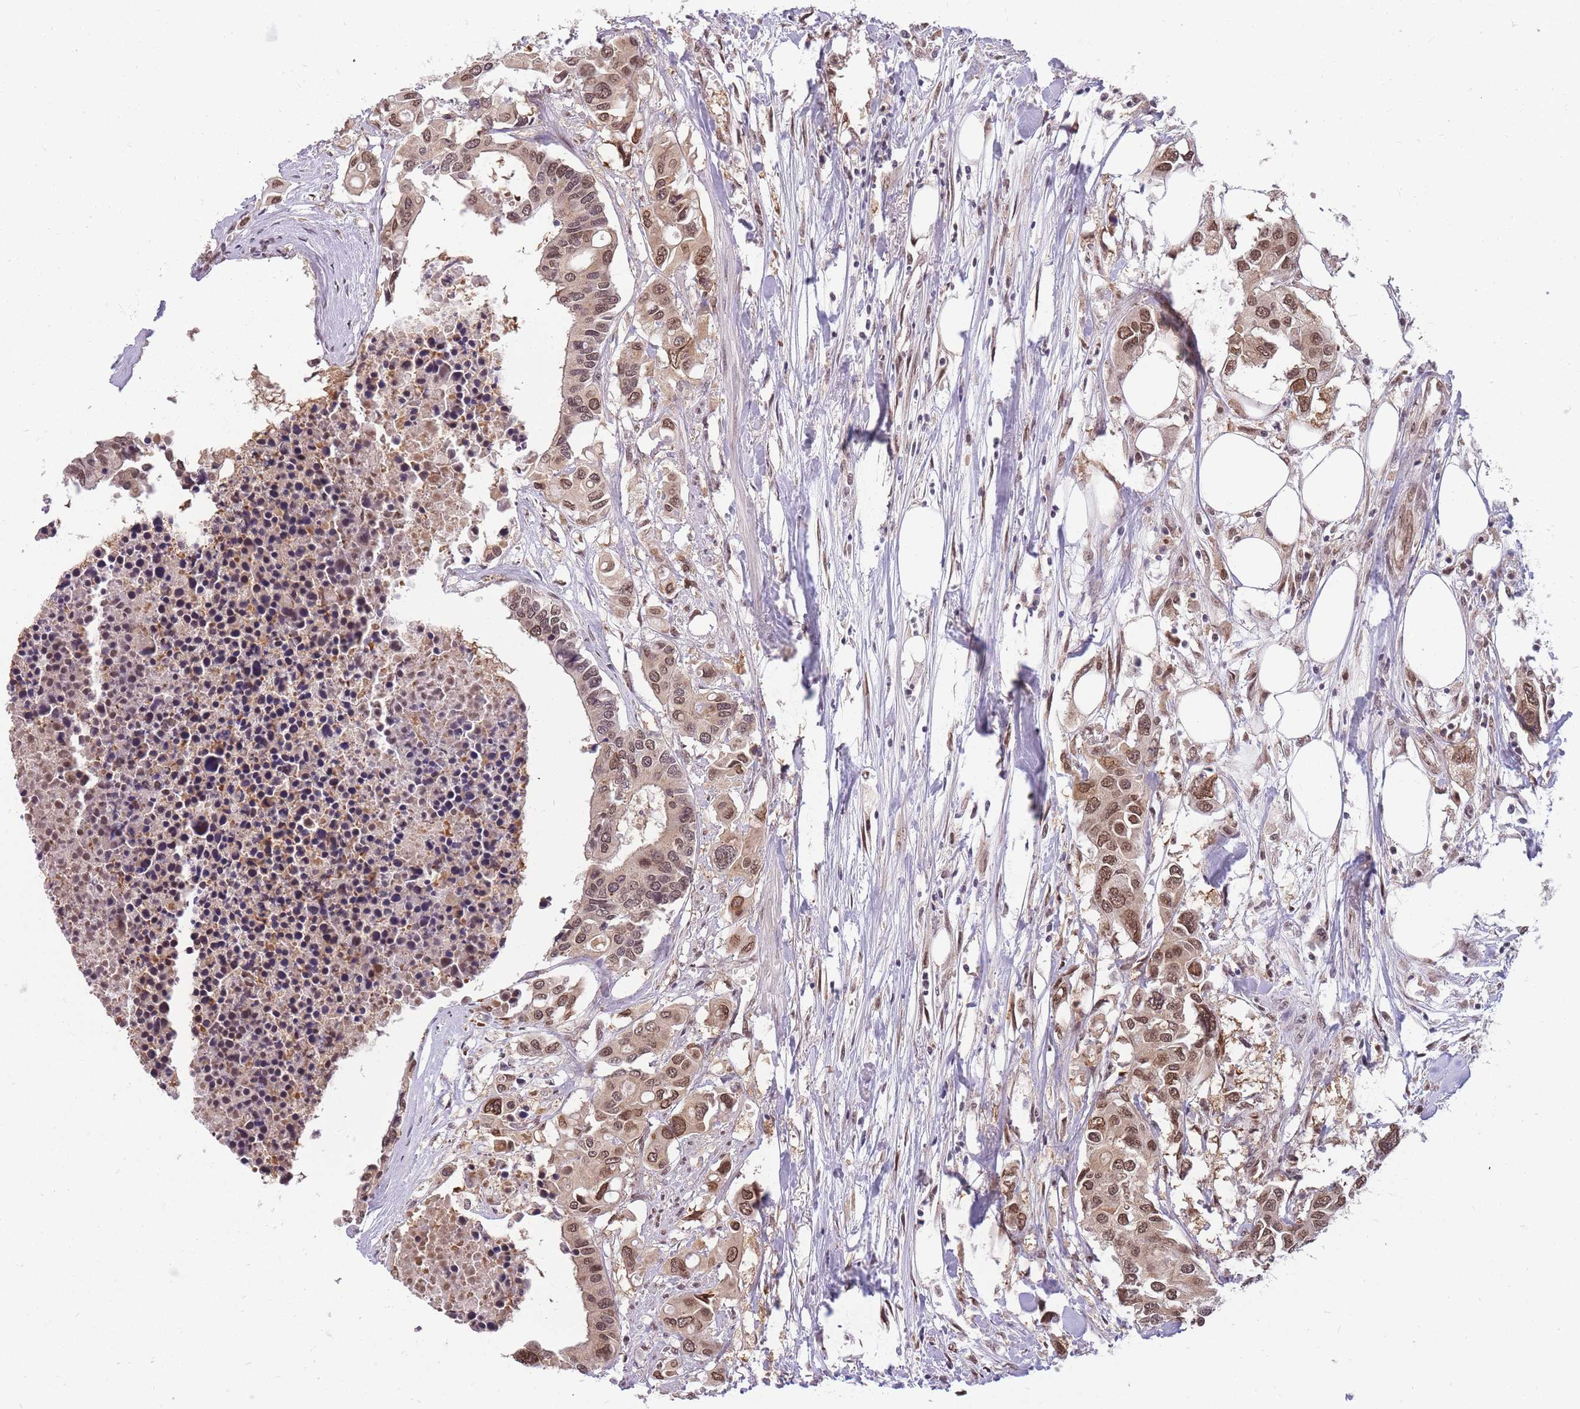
{"staining": {"intensity": "moderate", "quantity": ">75%", "location": "nuclear"}, "tissue": "colorectal cancer", "cell_type": "Tumor cells", "image_type": "cancer", "snomed": [{"axis": "morphology", "description": "Adenocarcinoma, NOS"}, {"axis": "topography", "description": "Colon"}], "caption": "Colorectal cancer stained for a protein (brown) reveals moderate nuclear positive staining in about >75% of tumor cells.", "gene": "CDIP1", "patient": {"sex": "male", "age": 77}}